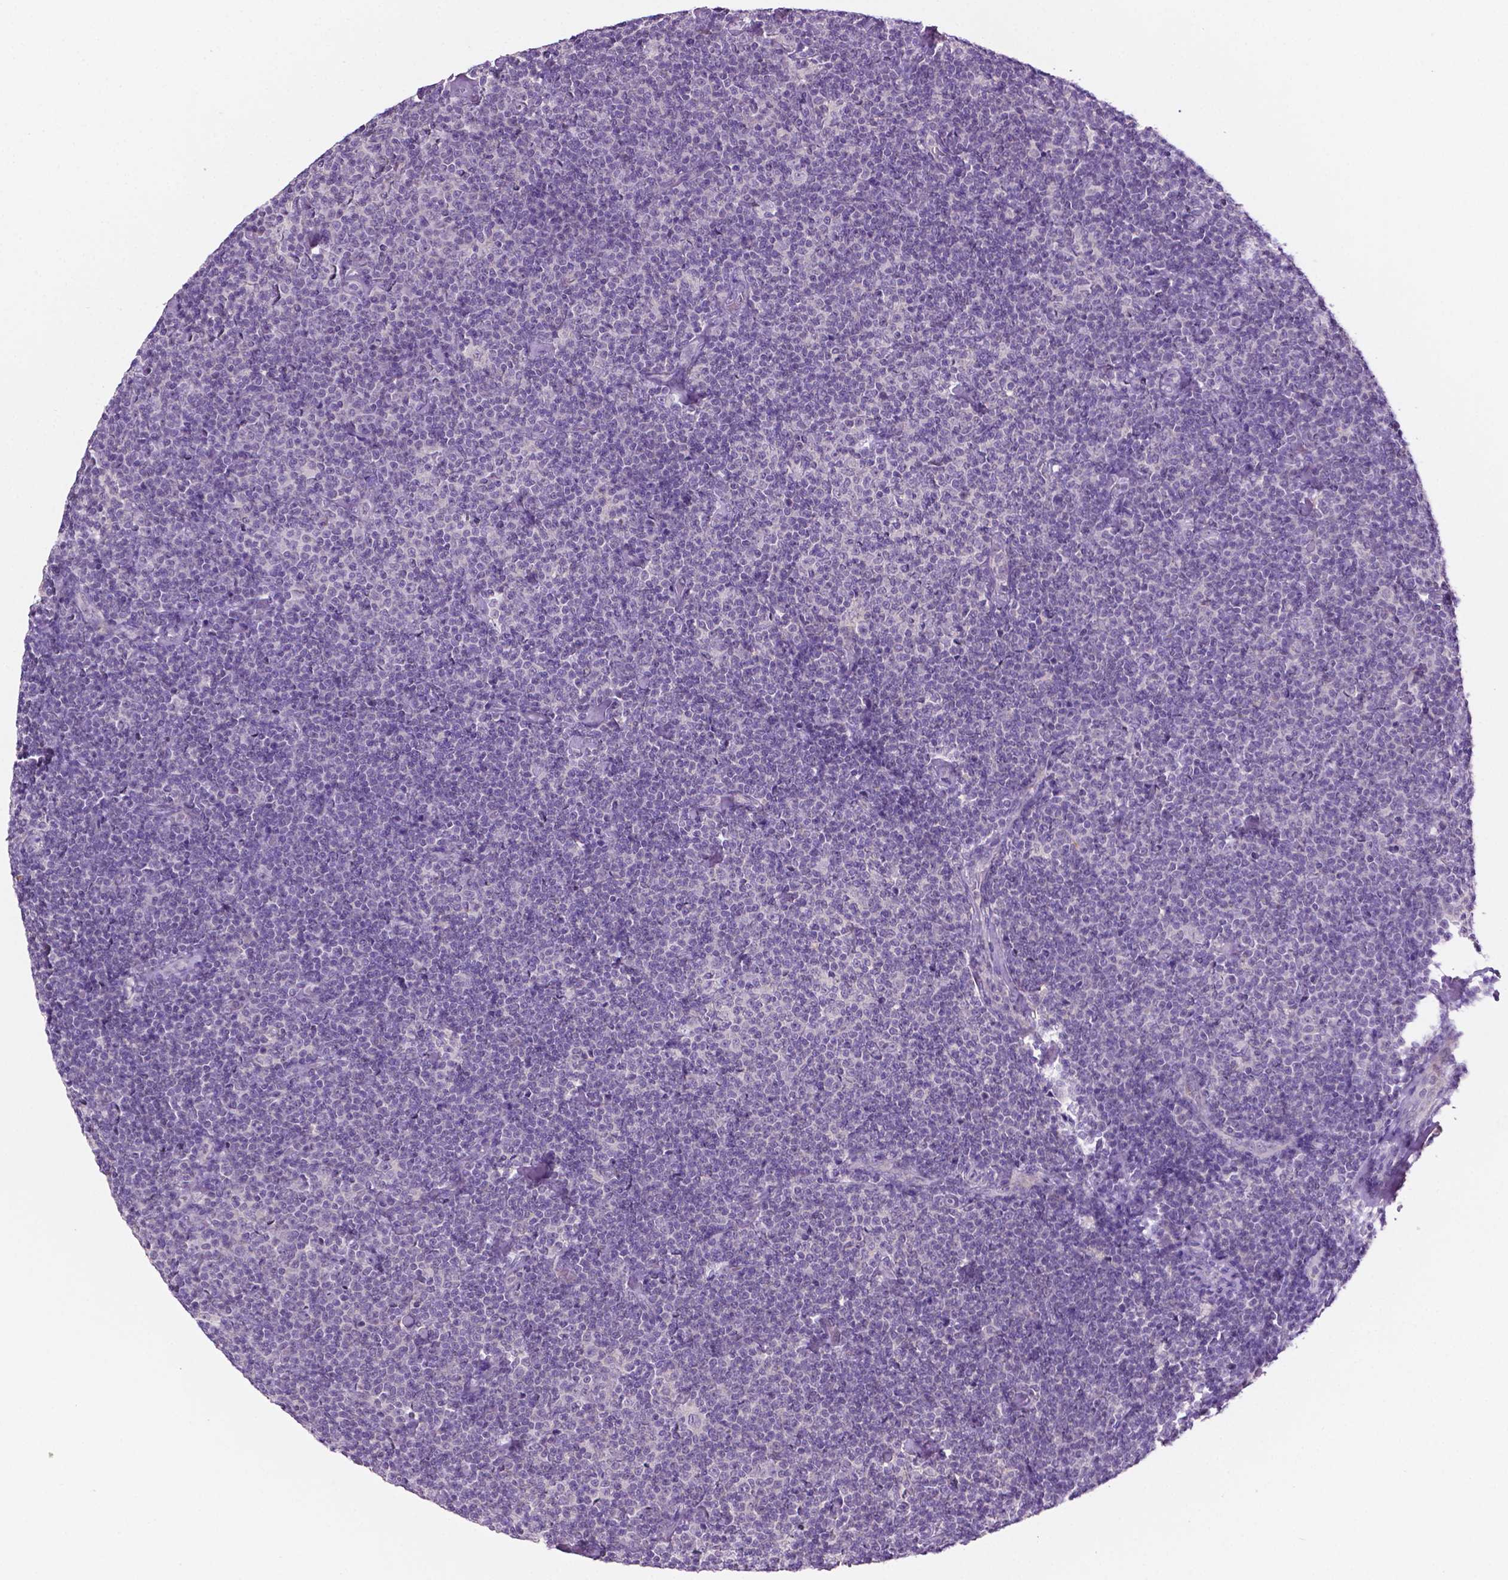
{"staining": {"intensity": "negative", "quantity": "none", "location": "none"}, "tissue": "lymphoma", "cell_type": "Tumor cells", "image_type": "cancer", "snomed": [{"axis": "morphology", "description": "Malignant lymphoma, non-Hodgkin's type, Low grade"}, {"axis": "topography", "description": "Lymph node"}], "caption": "Image shows no protein staining in tumor cells of lymphoma tissue. (Stains: DAB IHC with hematoxylin counter stain, Microscopy: brightfield microscopy at high magnification).", "gene": "FBLN1", "patient": {"sex": "male", "age": 81}}